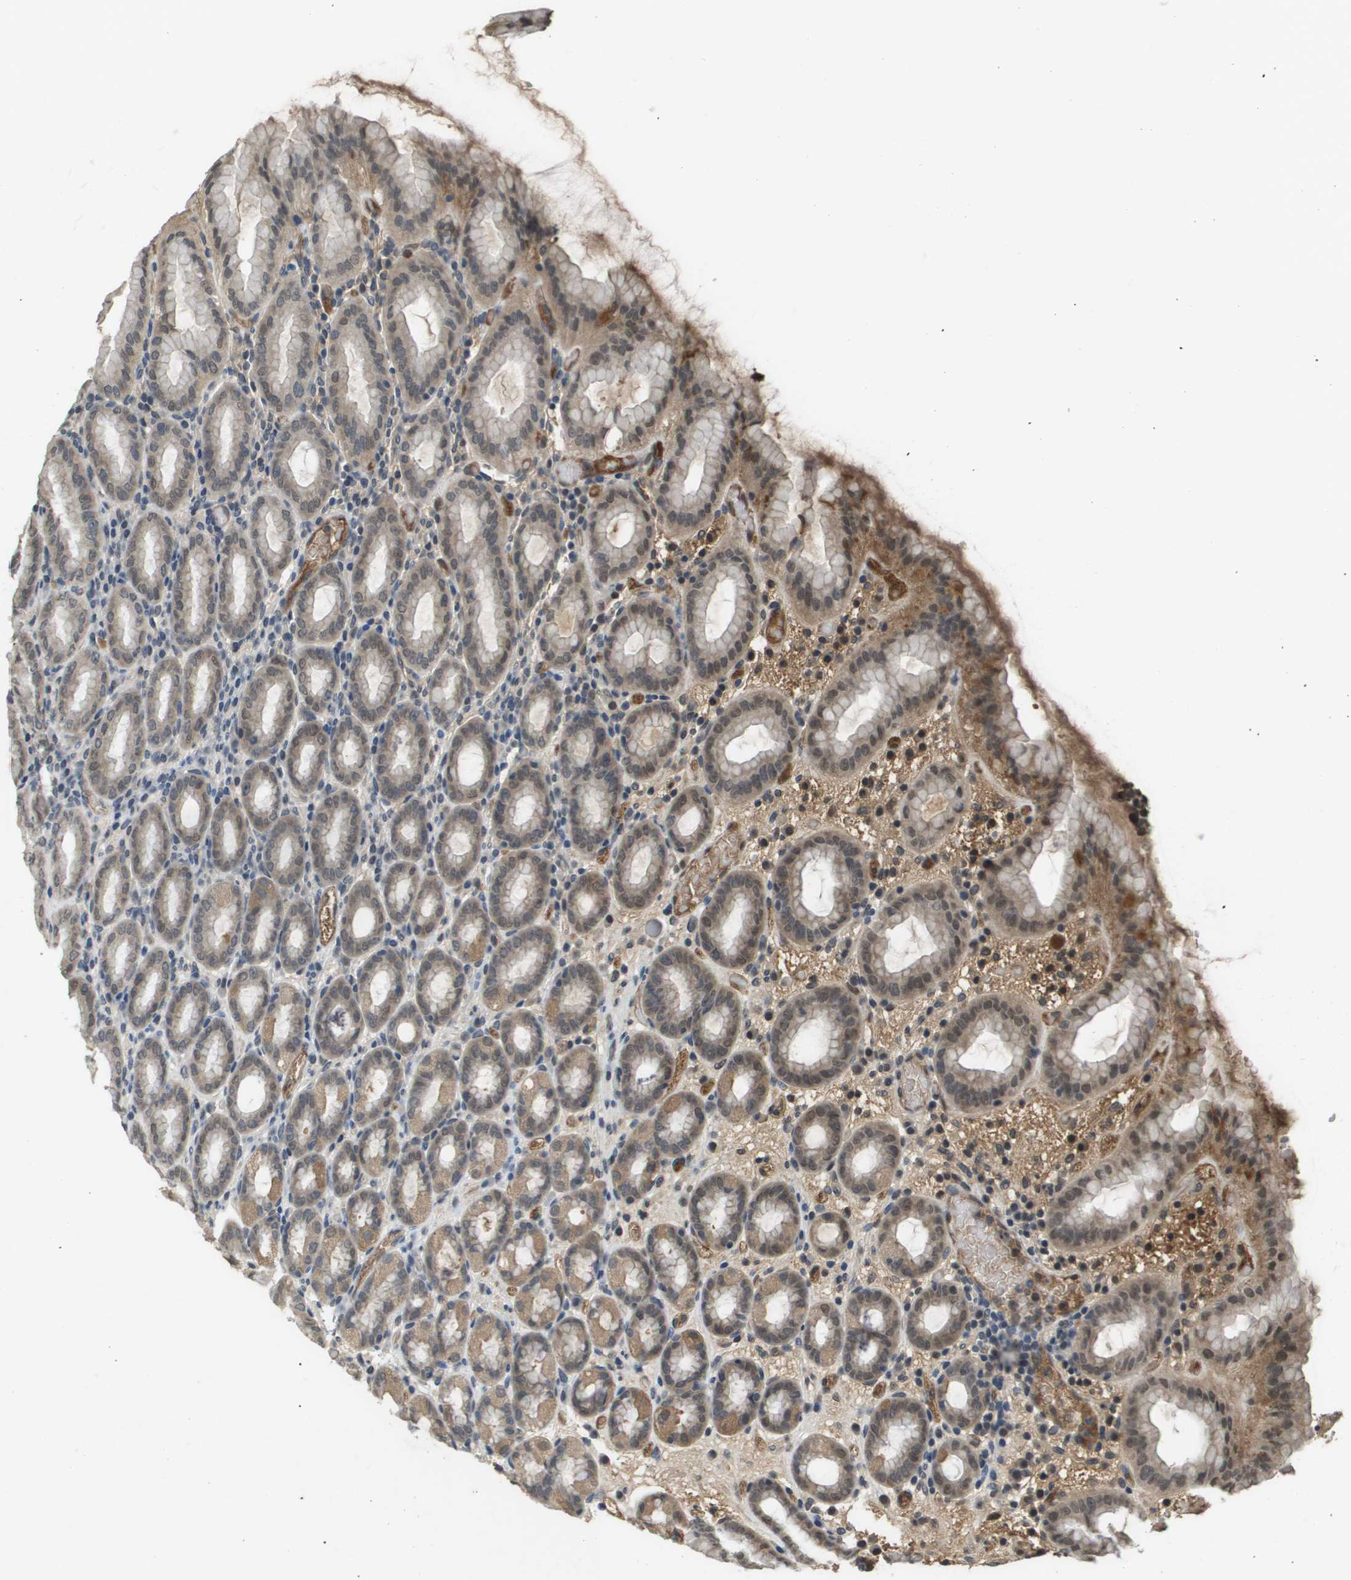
{"staining": {"intensity": "weak", "quantity": ">75%", "location": "cytoplasmic/membranous"}, "tissue": "stomach", "cell_type": "Glandular cells", "image_type": "normal", "snomed": [{"axis": "morphology", "description": "Normal tissue, NOS"}, {"axis": "topography", "description": "Stomach, upper"}], "caption": "The micrograph displays immunohistochemical staining of normal stomach. There is weak cytoplasmic/membranous expression is seen in approximately >75% of glandular cells.", "gene": "NDRG2", "patient": {"sex": "male", "age": 68}}